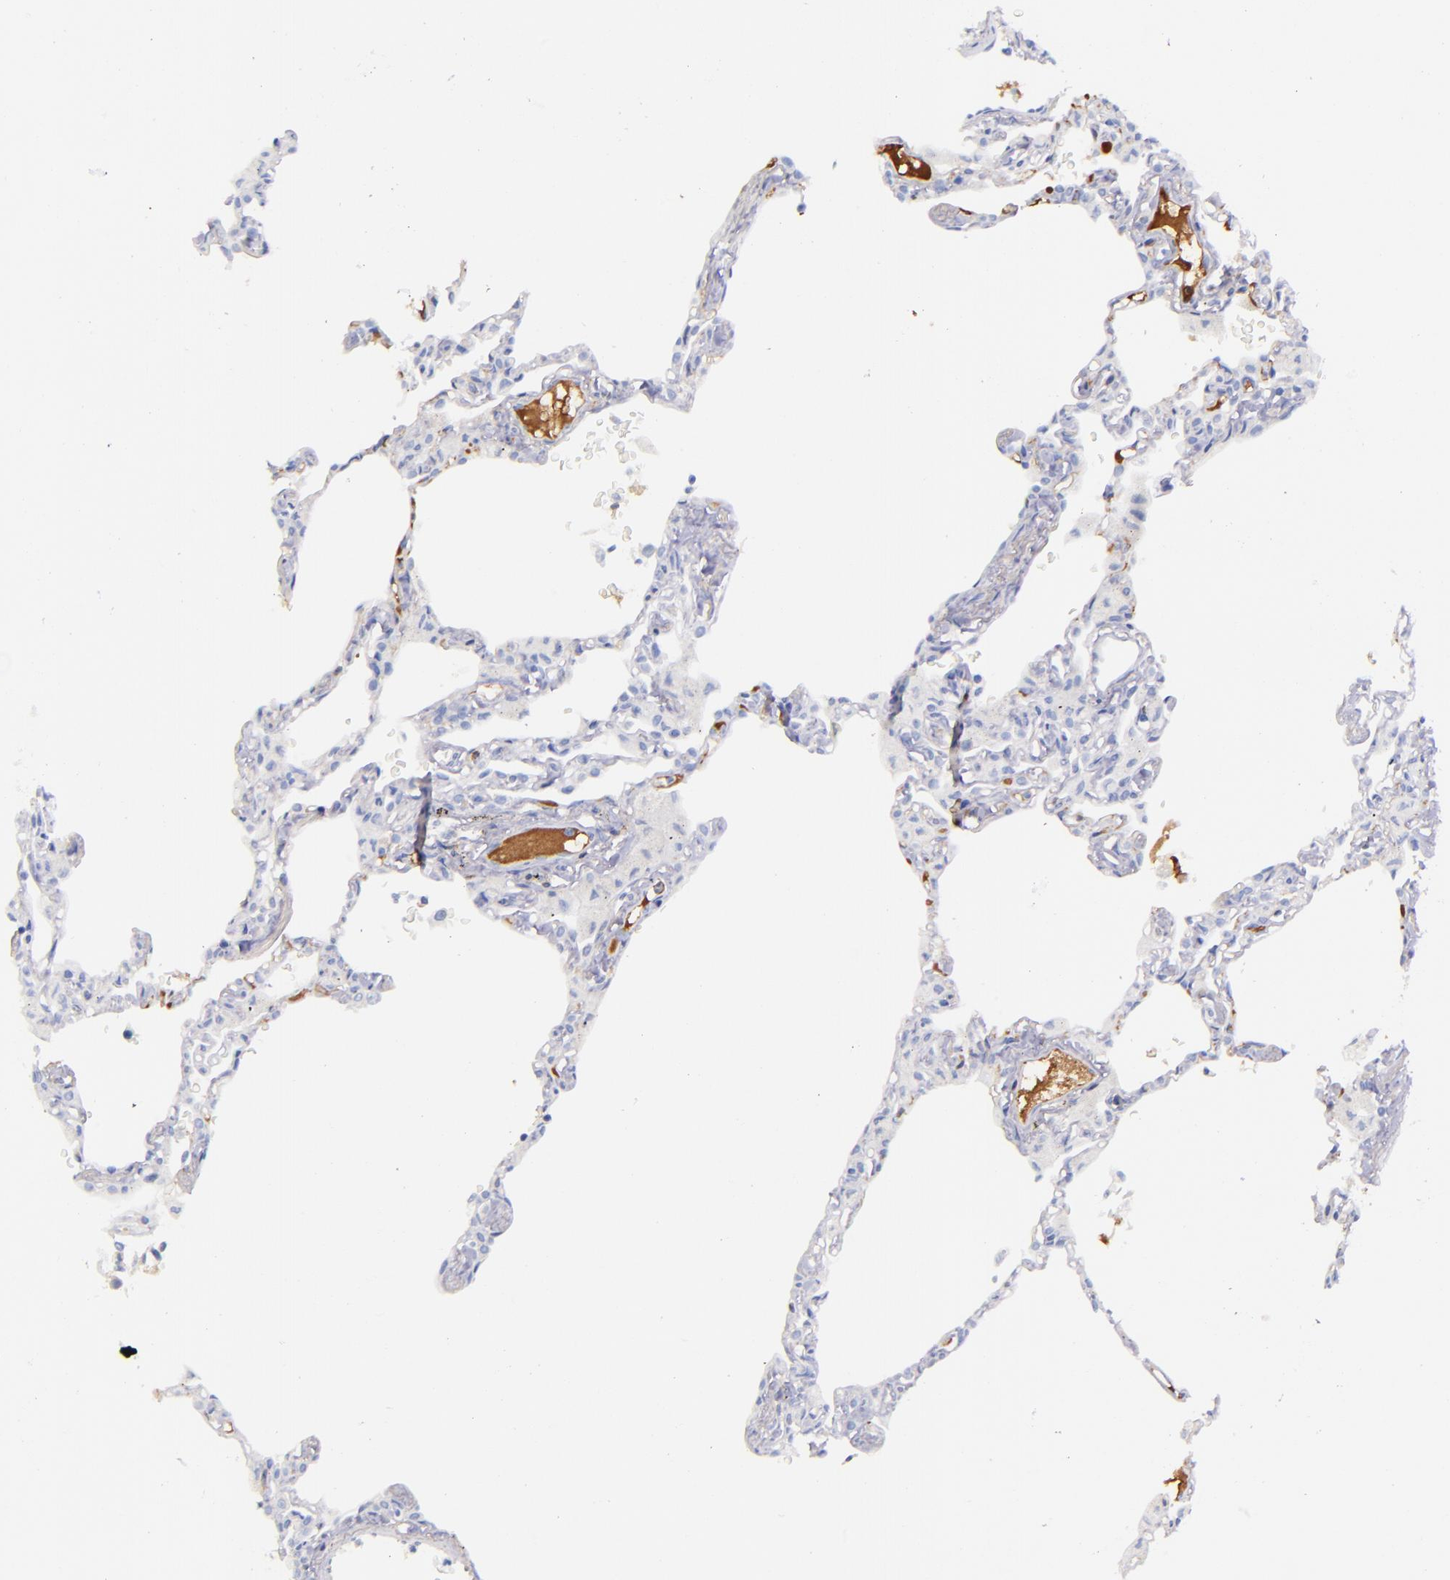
{"staining": {"intensity": "negative", "quantity": "none", "location": "none"}, "tissue": "lung", "cell_type": "Alveolar cells", "image_type": "normal", "snomed": [{"axis": "morphology", "description": "Normal tissue, NOS"}, {"axis": "topography", "description": "Lung"}], "caption": "Protein analysis of benign lung demonstrates no significant staining in alveolar cells.", "gene": "KNG1", "patient": {"sex": "female", "age": 49}}